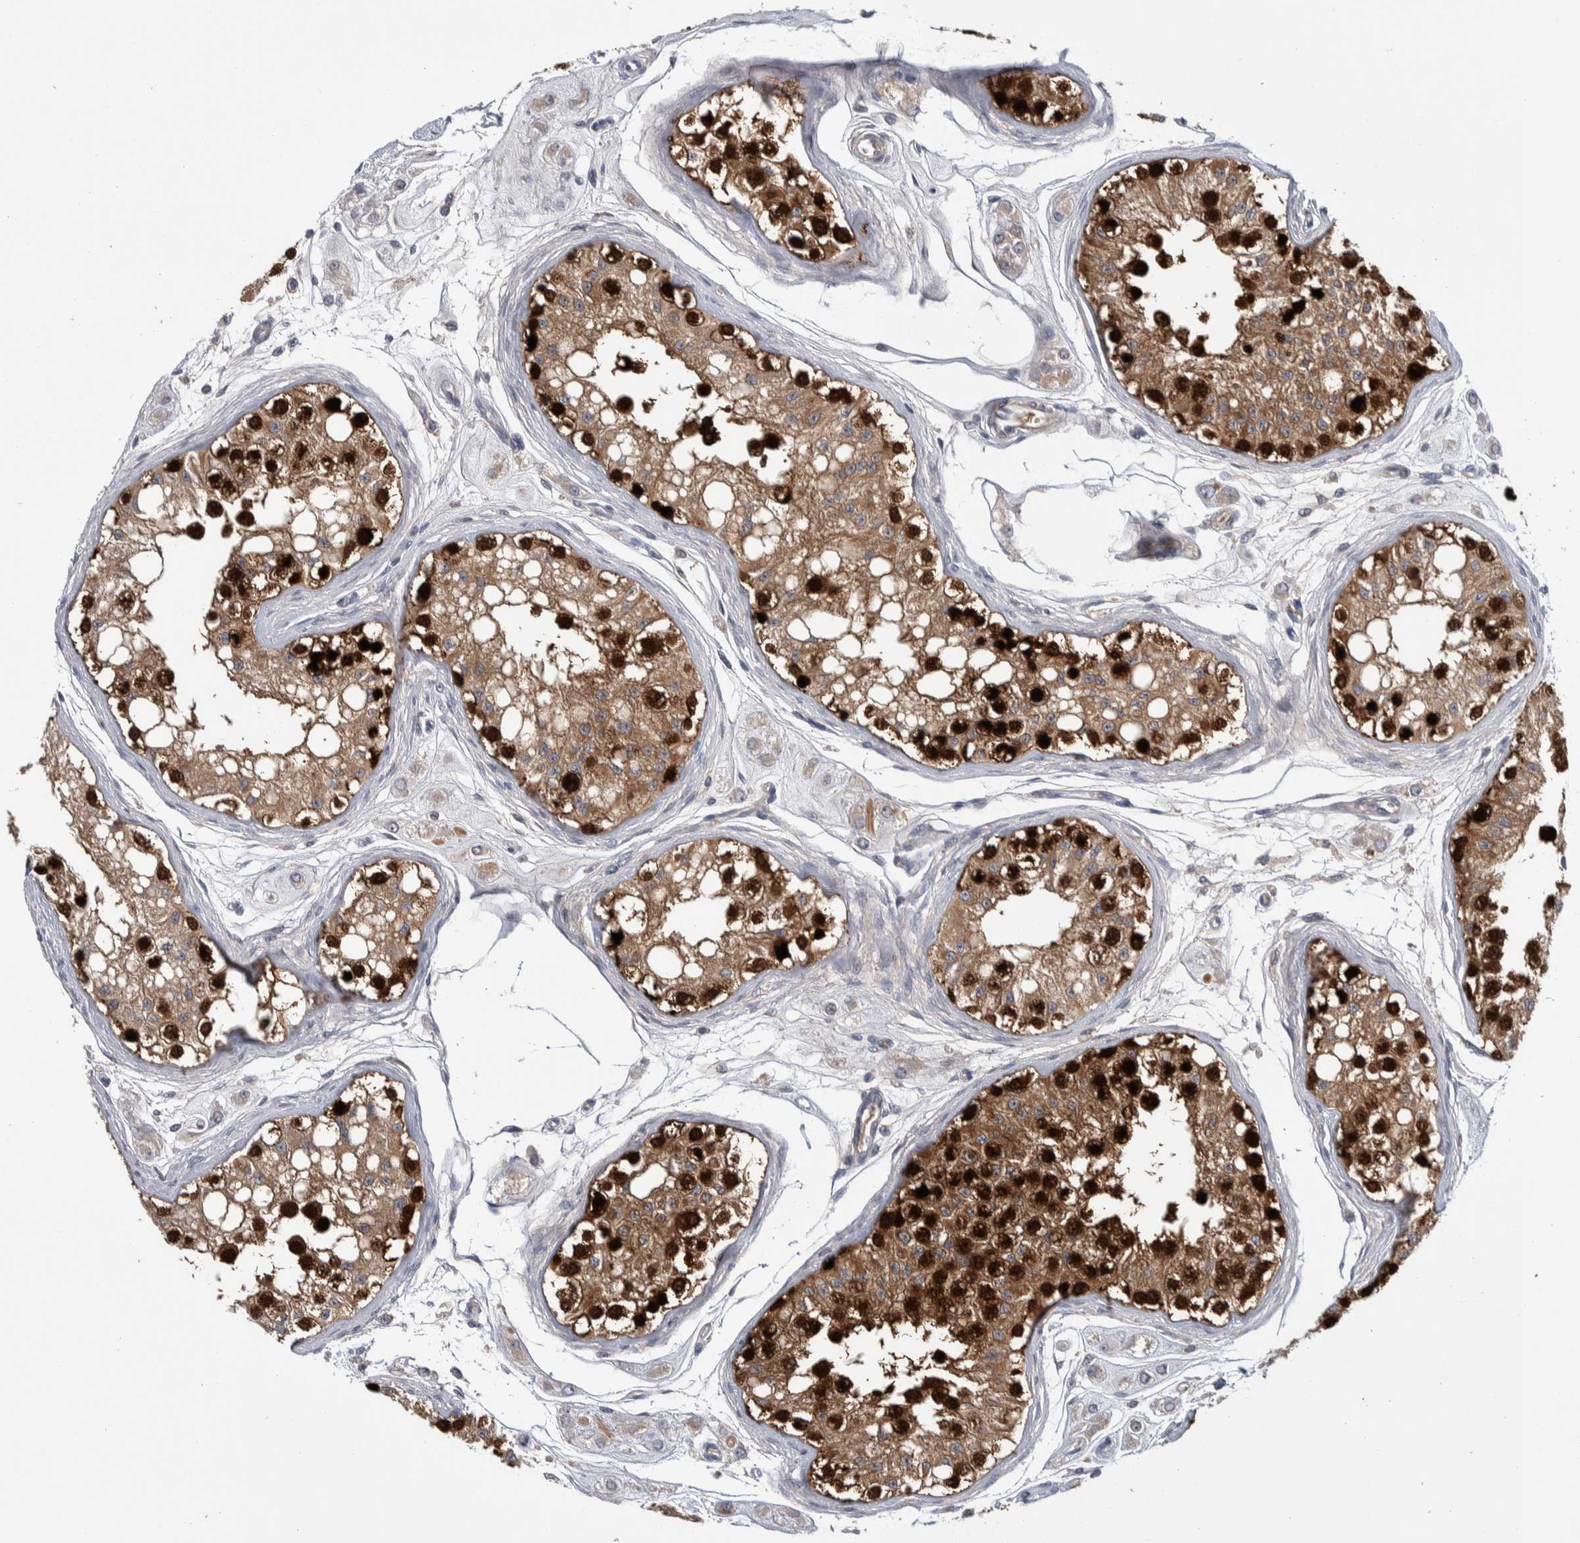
{"staining": {"intensity": "strong", "quantity": ">75%", "location": "cytoplasmic/membranous,nuclear"}, "tissue": "testis", "cell_type": "Cells in seminiferous ducts", "image_type": "normal", "snomed": [{"axis": "morphology", "description": "Normal tissue, NOS"}, {"axis": "morphology", "description": "Adenocarcinoma, metastatic, NOS"}, {"axis": "topography", "description": "Testis"}], "caption": "IHC of normal testis demonstrates high levels of strong cytoplasmic/membranous,nuclear staining in approximately >75% of cells in seminiferous ducts.", "gene": "LURAP1L", "patient": {"sex": "male", "age": 26}}